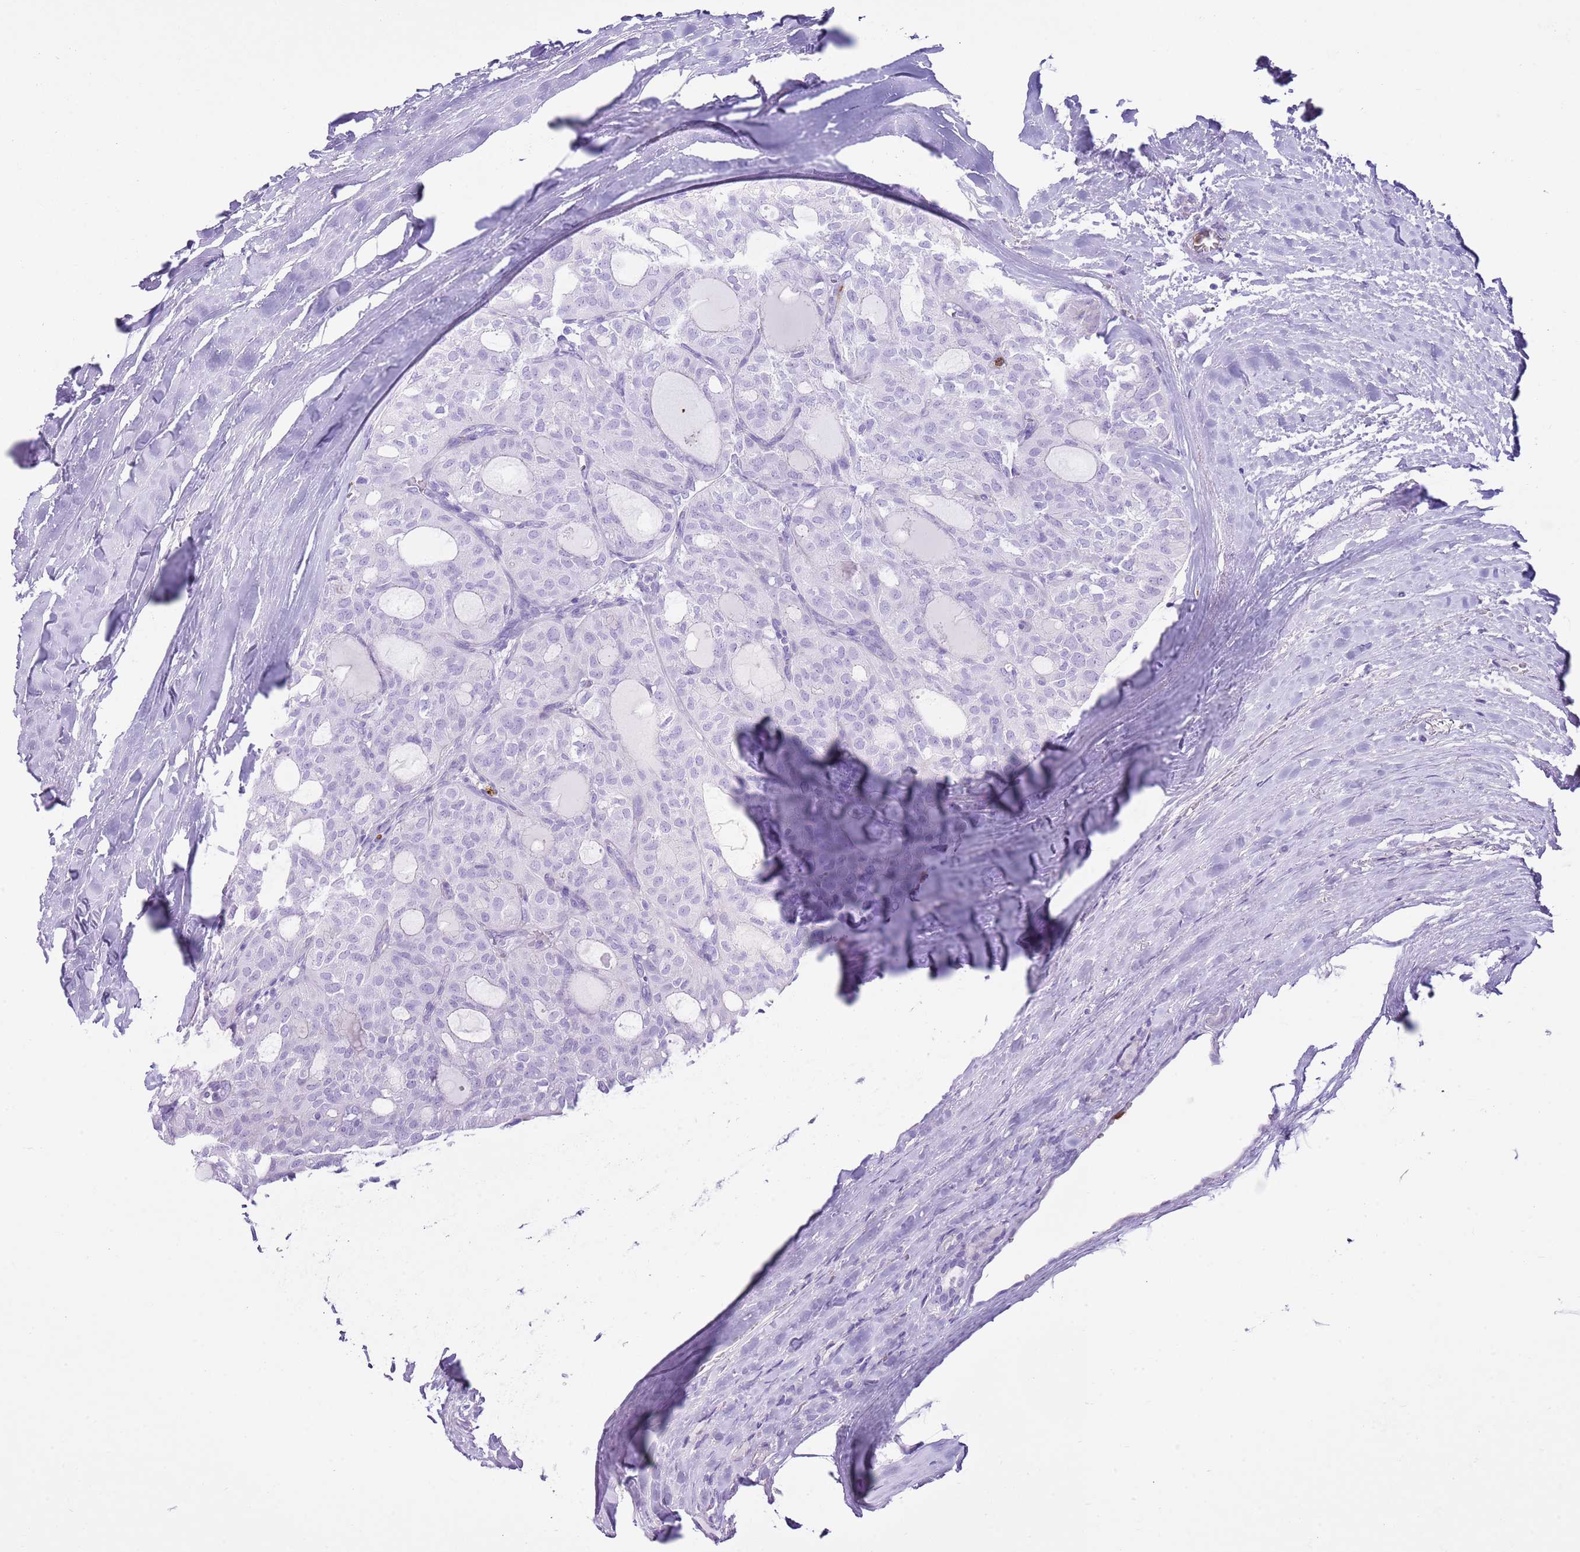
{"staining": {"intensity": "negative", "quantity": "none", "location": "none"}, "tissue": "thyroid cancer", "cell_type": "Tumor cells", "image_type": "cancer", "snomed": [{"axis": "morphology", "description": "Follicular adenoma carcinoma, NOS"}, {"axis": "topography", "description": "Thyroid gland"}], "caption": "An image of human follicular adenoma carcinoma (thyroid) is negative for staining in tumor cells.", "gene": "CD177", "patient": {"sex": "male", "age": 75}}